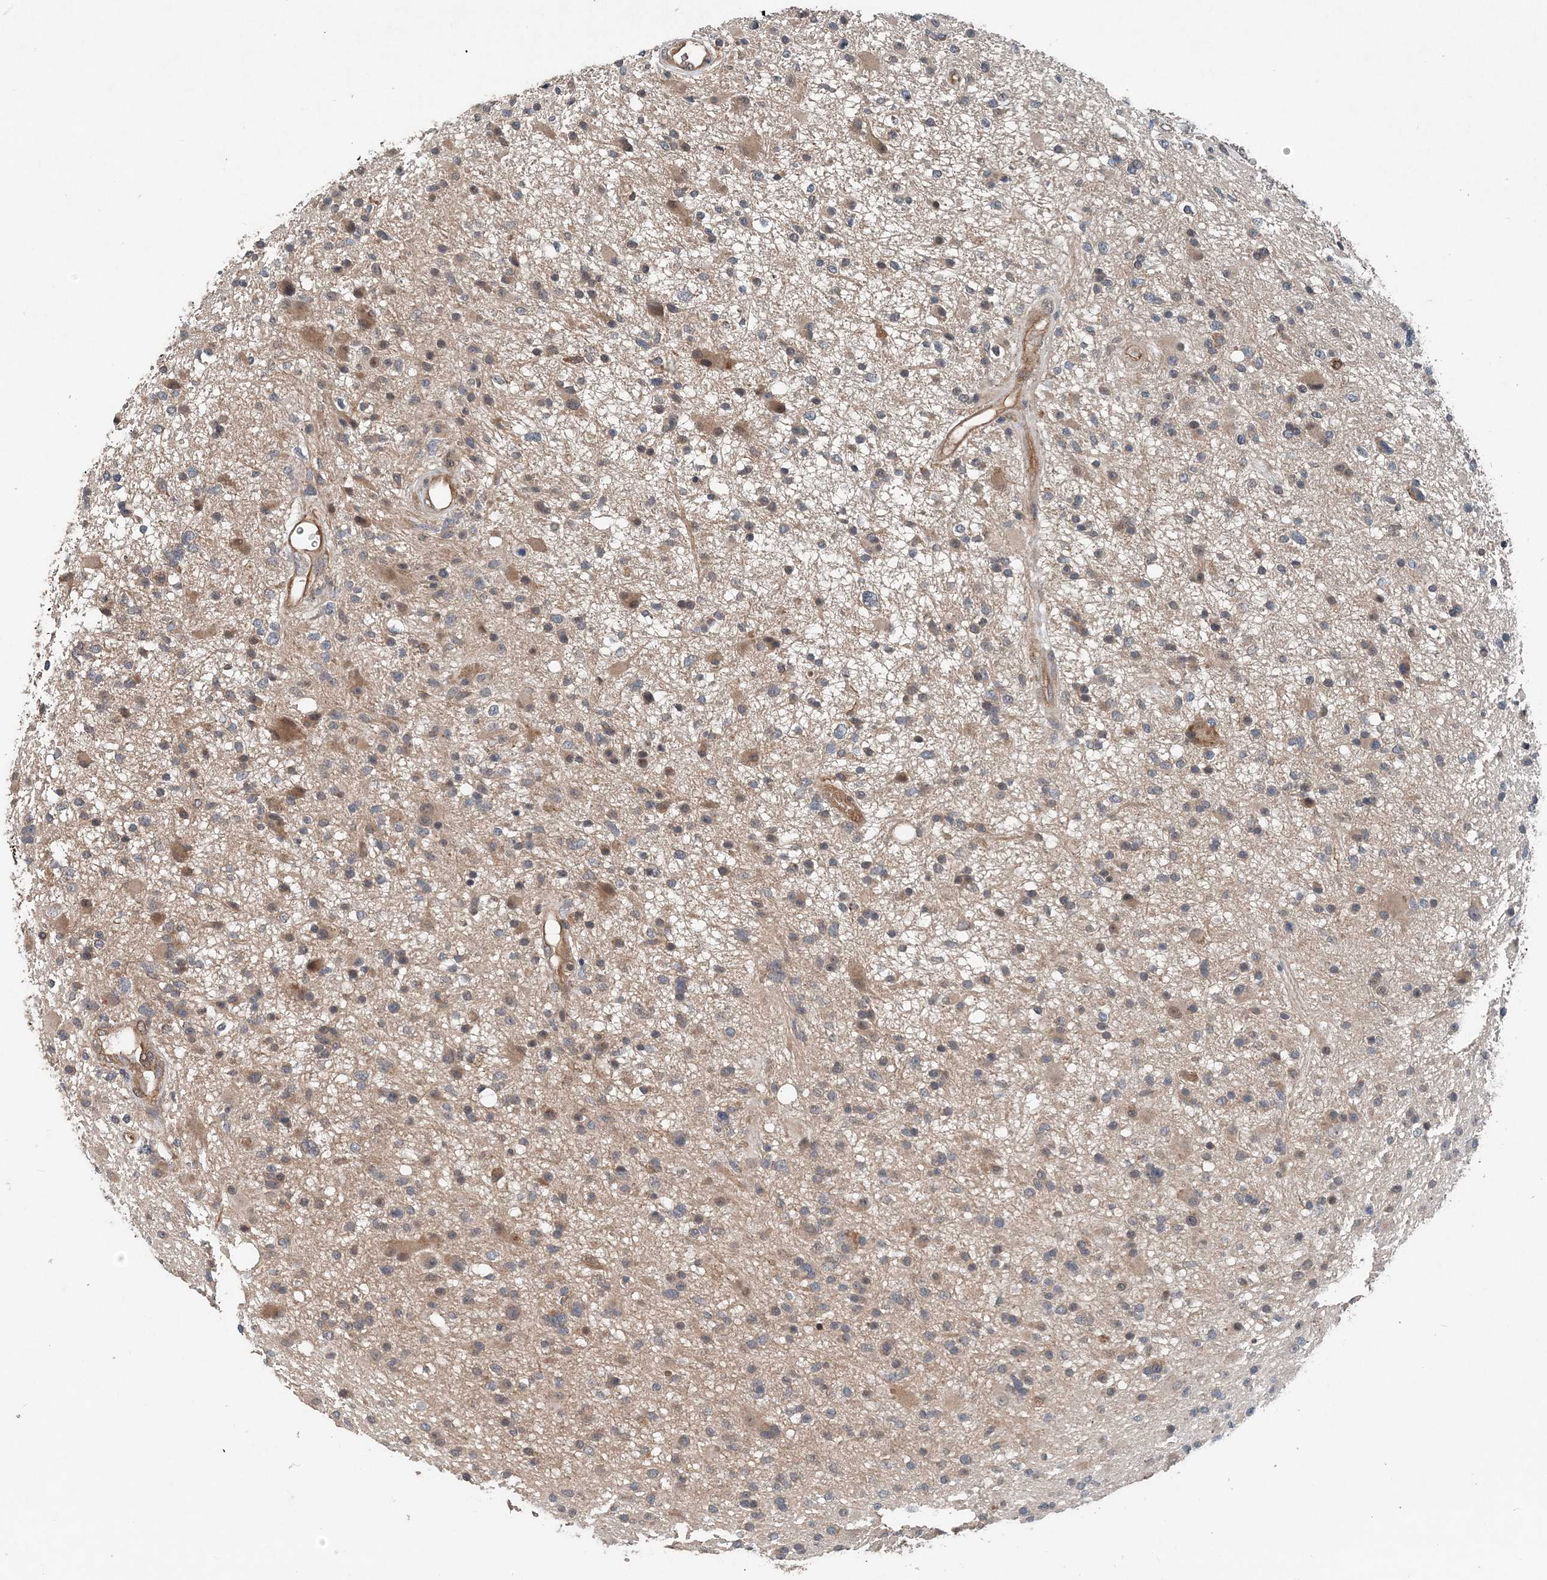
{"staining": {"intensity": "weak", "quantity": "25%-75%", "location": "cytoplasmic/membranous"}, "tissue": "glioma", "cell_type": "Tumor cells", "image_type": "cancer", "snomed": [{"axis": "morphology", "description": "Glioma, malignant, High grade"}, {"axis": "topography", "description": "Brain"}], "caption": "Weak cytoplasmic/membranous protein expression is appreciated in about 25%-75% of tumor cells in malignant high-grade glioma. (brown staining indicates protein expression, while blue staining denotes nuclei).", "gene": "SMPD3", "patient": {"sex": "male", "age": 33}}